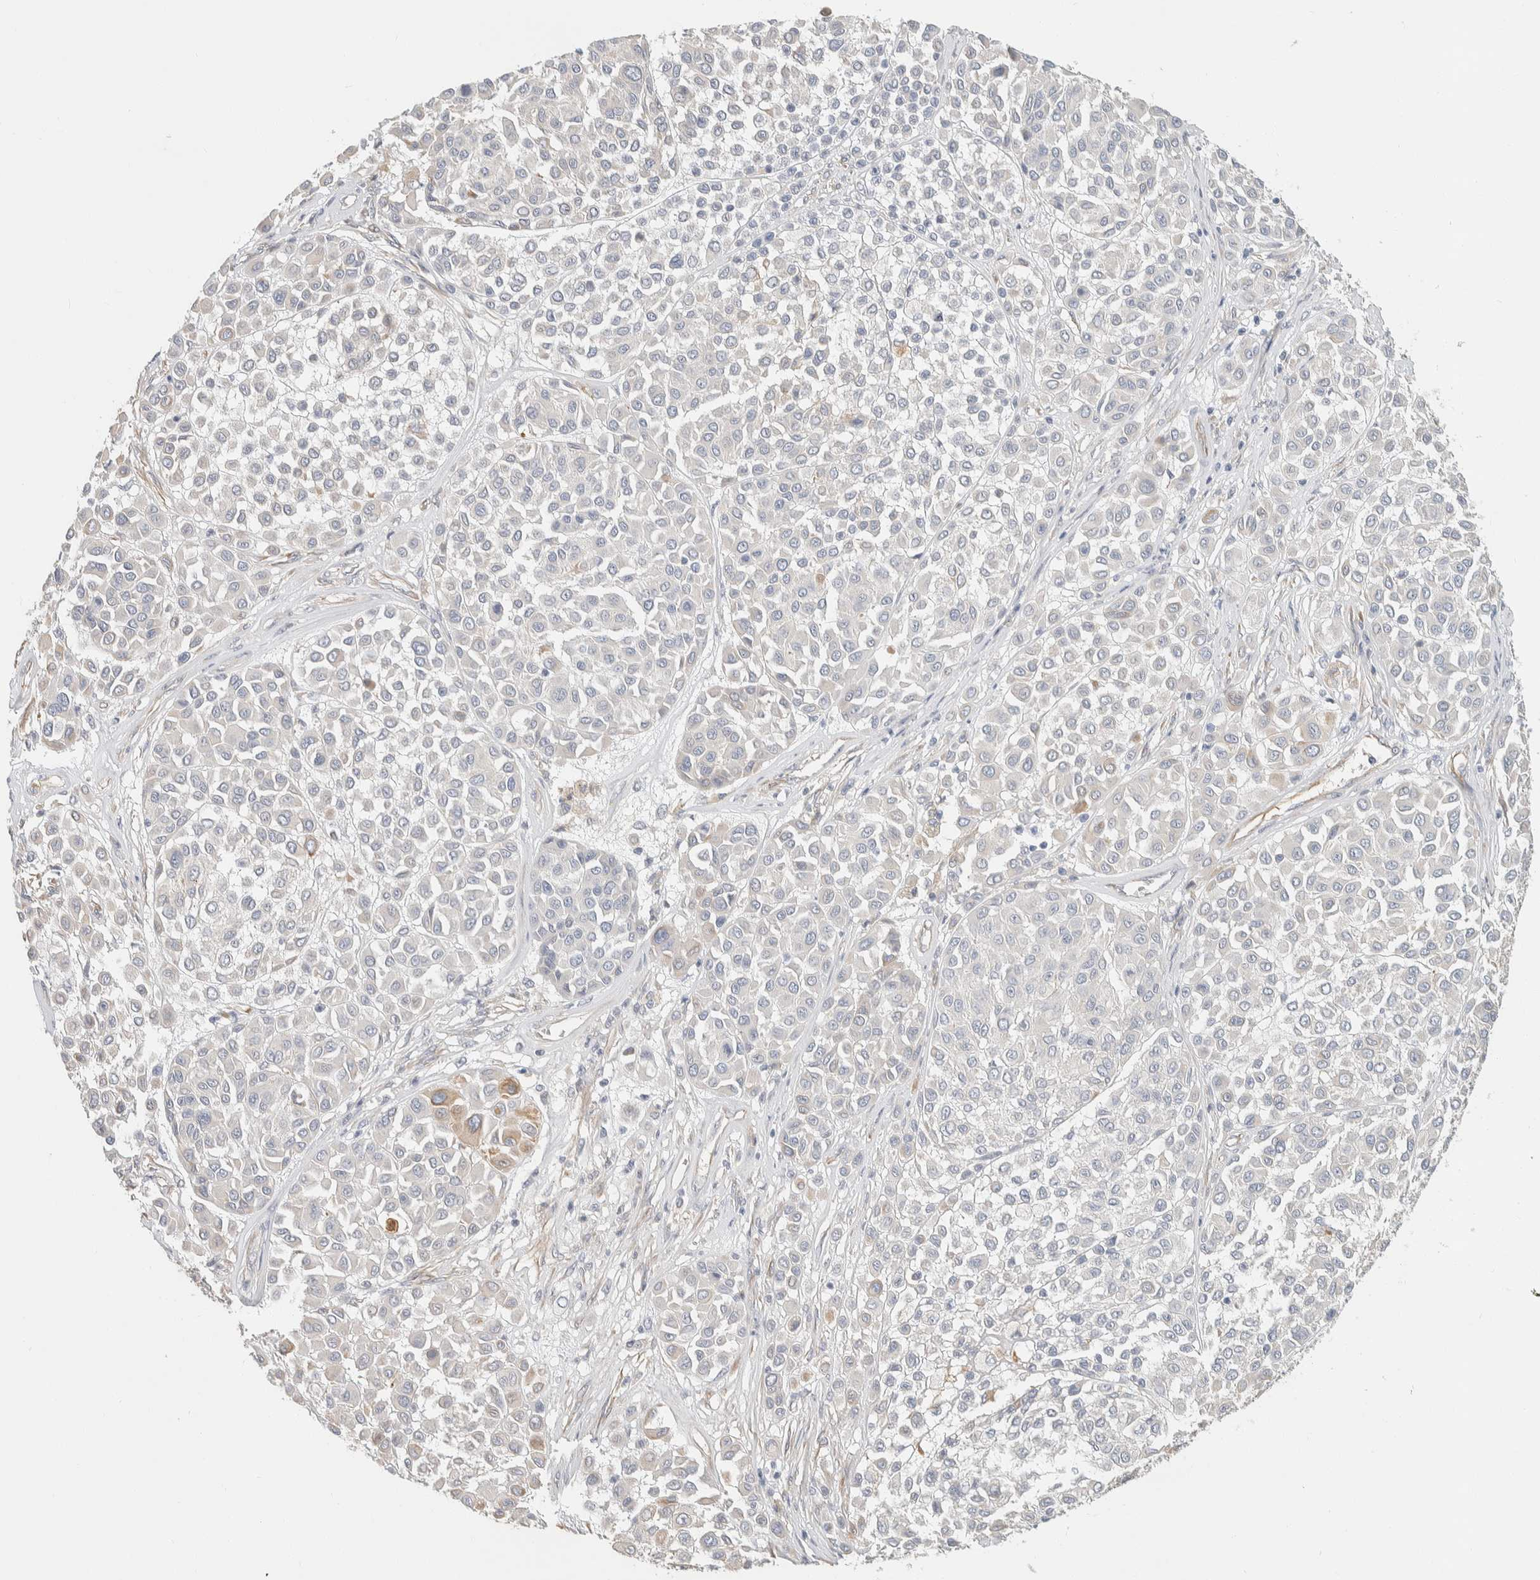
{"staining": {"intensity": "negative", "quantity": "none", "location": "none"}, "tissue": "melanoma", "cell_type": "Tumor cells", "image_type": "cancer", "snomed": [{"axis": "morphology", "description": "Malignant melanoma, Metastatic site"}, {"axis": "topography", "description": "Soft tissue"}], "caption": "Protein analysis of melanoma demonstrates no significant expression in tumor cells. (DAB IHC, high magnification).", "gene": "CDR2", "patient": {"sex": "male", "age": 41}}